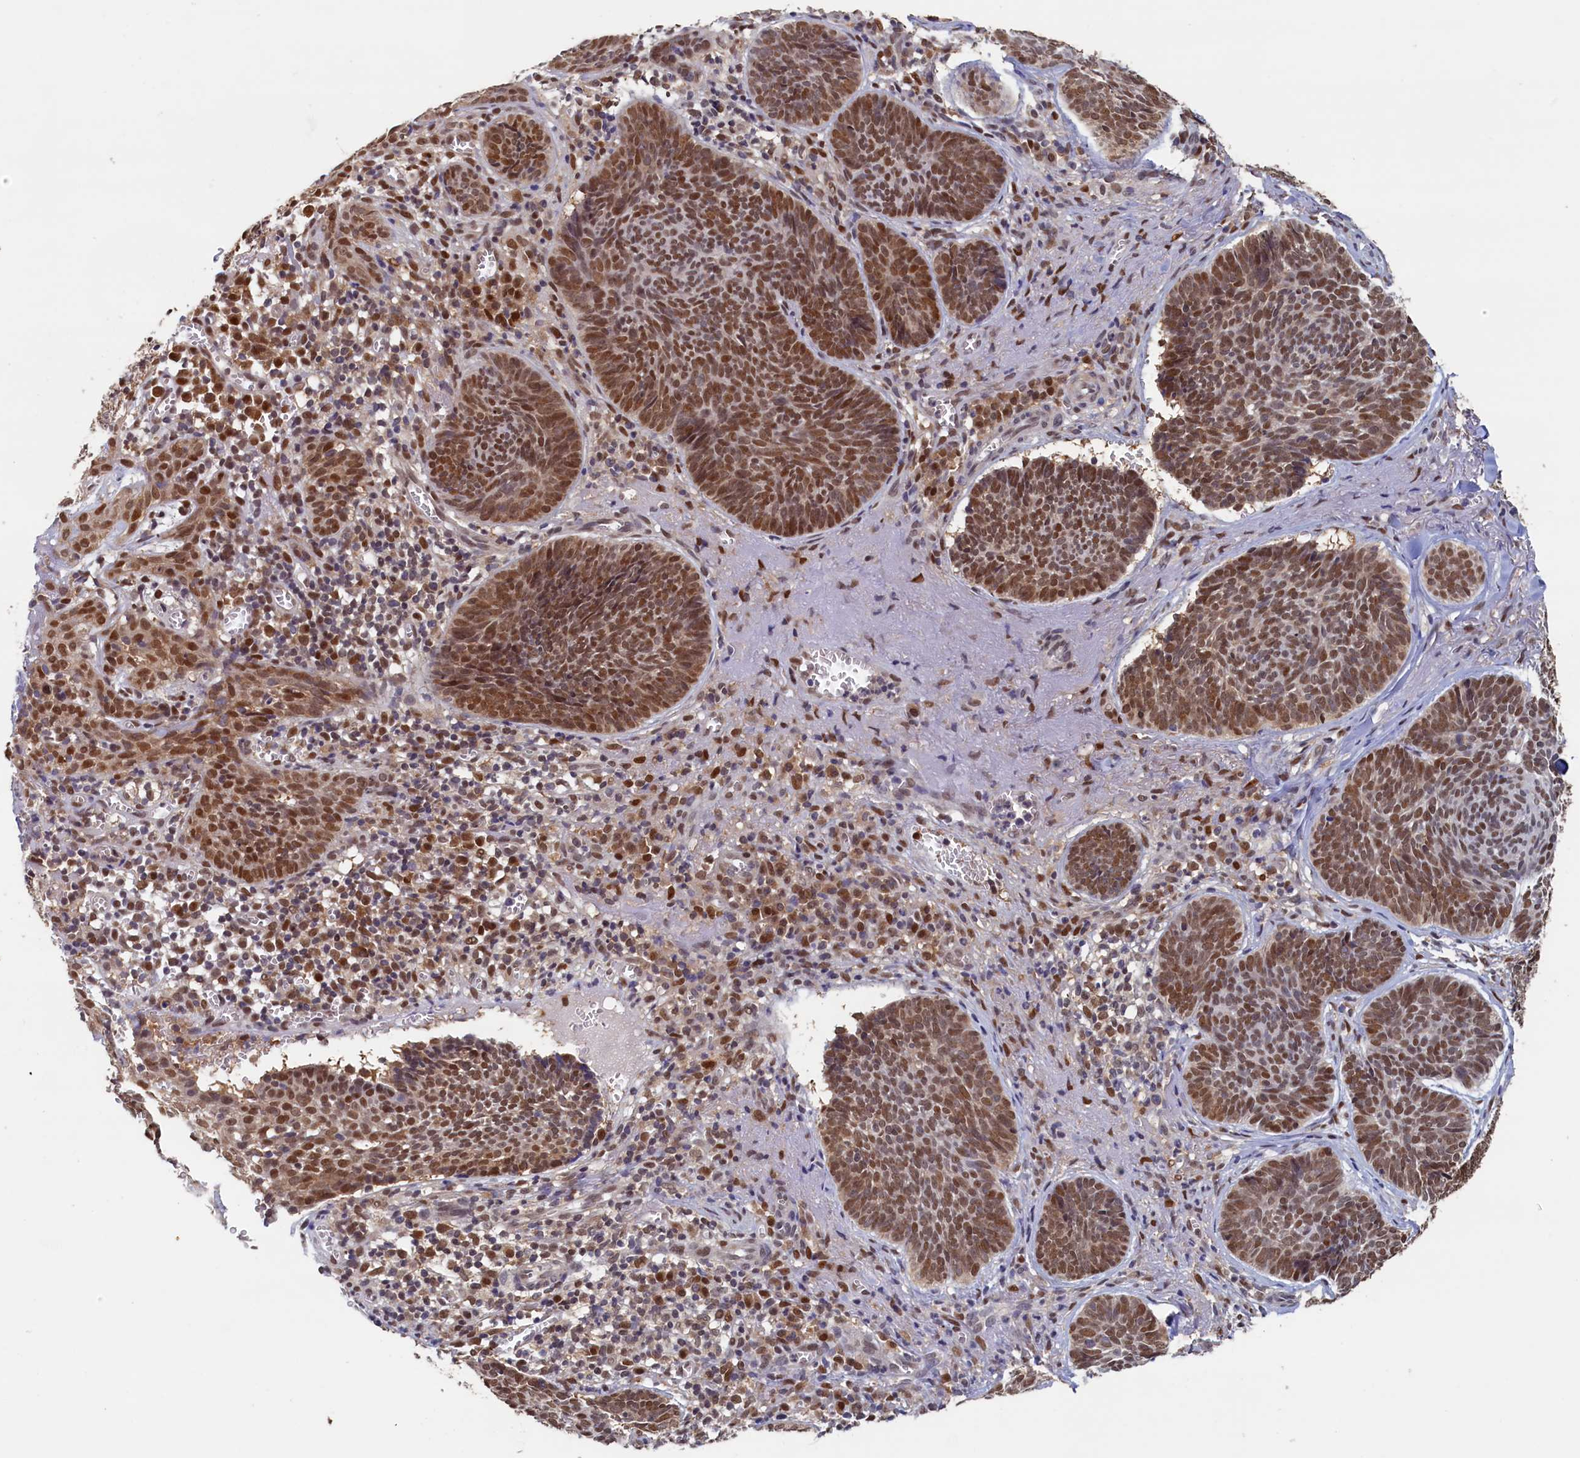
{"staining": {"intensity": "moderate", "quantity": ">75%", "location": "nuclear"}, "tissue": "skin cancer", "cell_type": "Tumor cells", "image_type": "cancer", "snomed": [{"axis": "morphology", "description": "Basal cell carcinoma"}, {"axis": "topography", "description": "Skin"}], "caption": "This photomicrograph exhibits skin cancer stained with immunohistochemistry to label a protein in brown. The nuclear of tumor cells show moderate positivity for the protein. Nuclei are counter-stained blue.", "gene": "AHCY", "patient": {"sex": "female", "age": 74}}